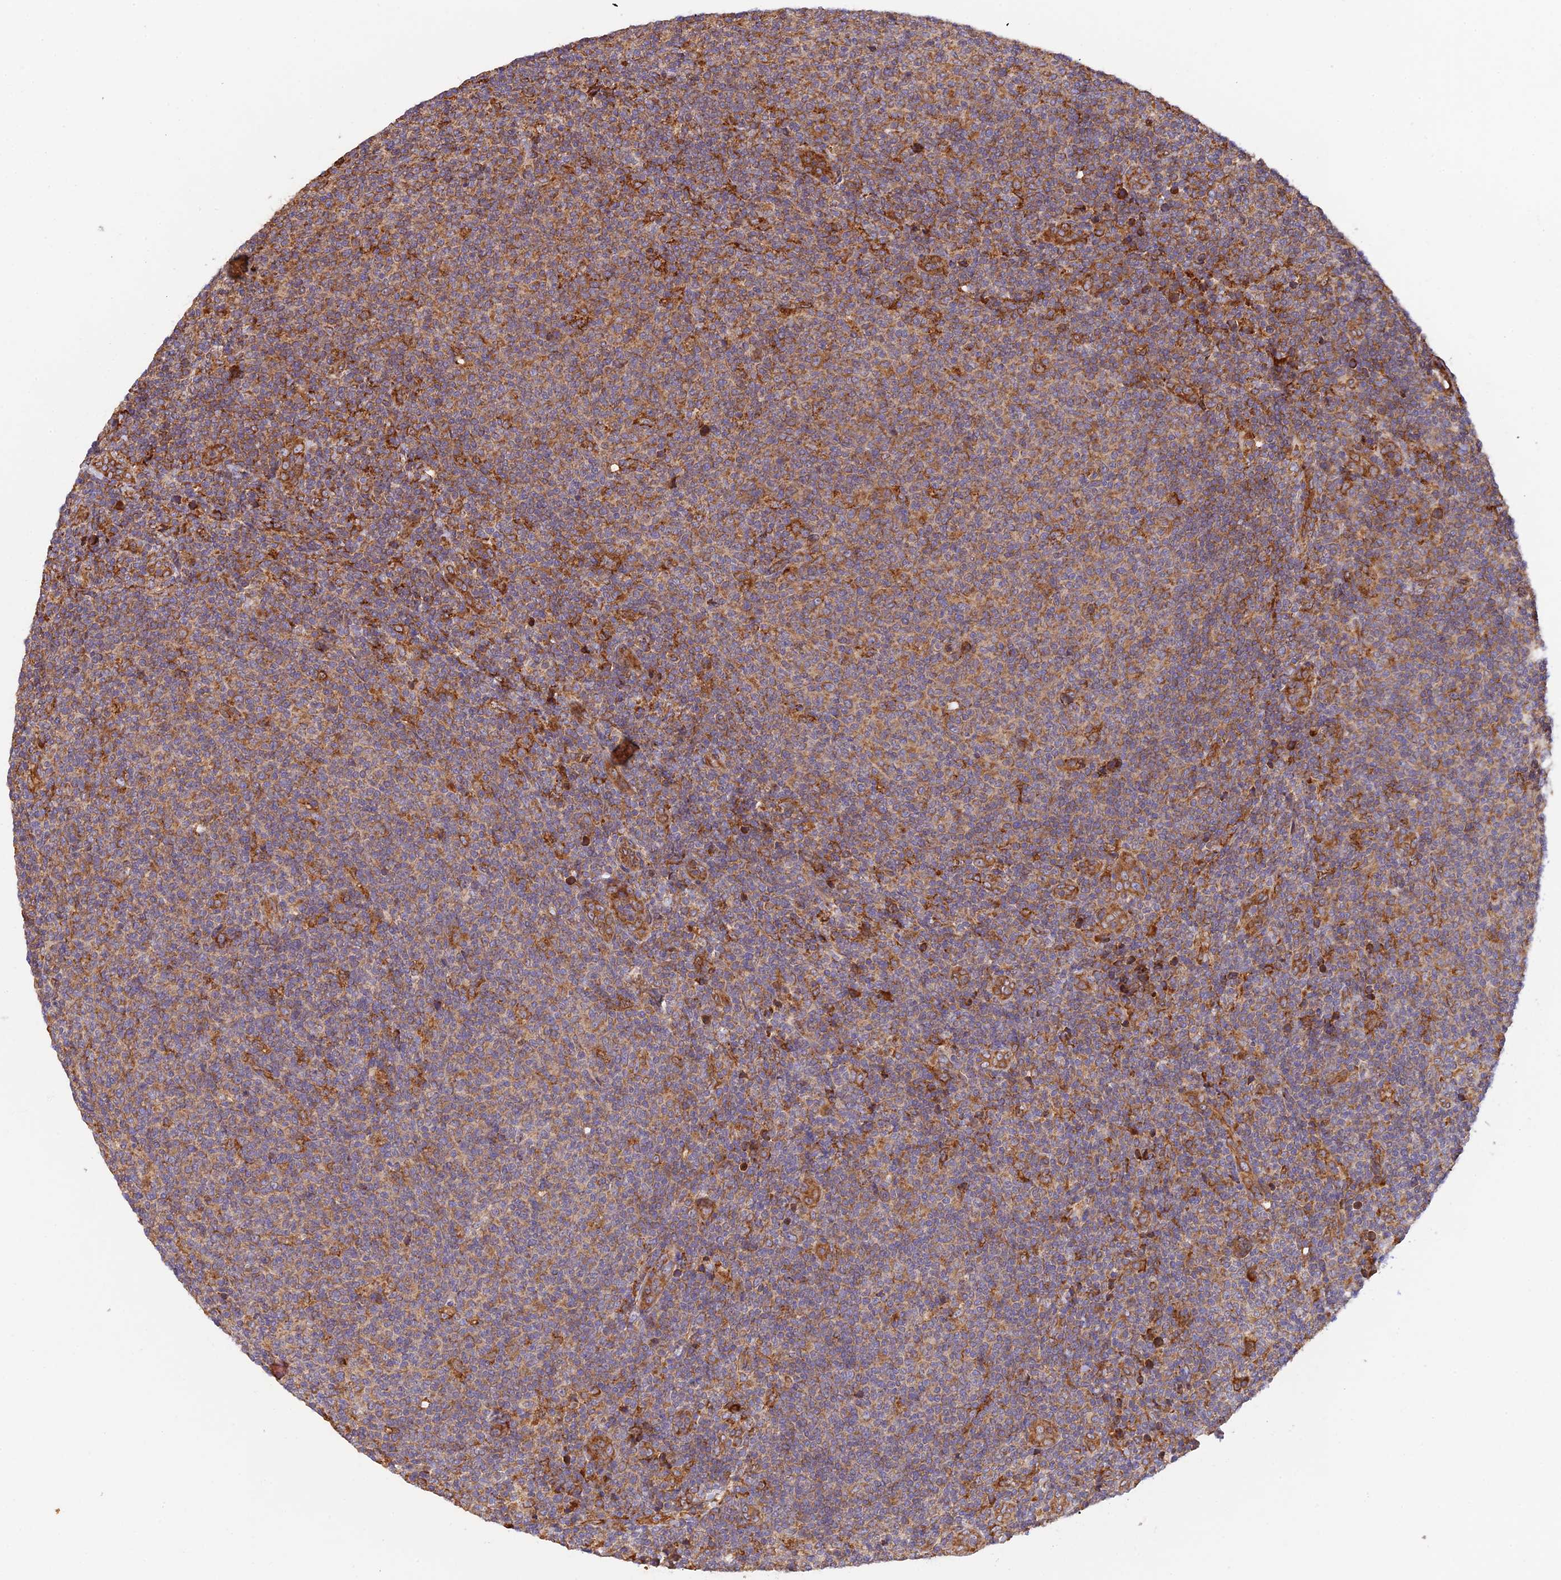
{"staining": {"intensity": "moderate", "quantity": "25%-75%", "location": "cytoplasmic/membranous"}, "tissue": "lymphoma", "cell_type": "Tumor cells", "image_type": "cancer", "snomed": [{"axis": "morphology", "description": "Malignant lymphoma, non-Hodgkin's type, Low grade"}, {"axis": "topography", "description": "Lymph node"}], "caption": "Lymphoma stained for a protein (brown) displays moderate cytoplasmic/membranous positive expression in approximately 25%-75% of tumor cells.", "gene": "RPL5", "patient": {"sex": "male", "age": 66}}